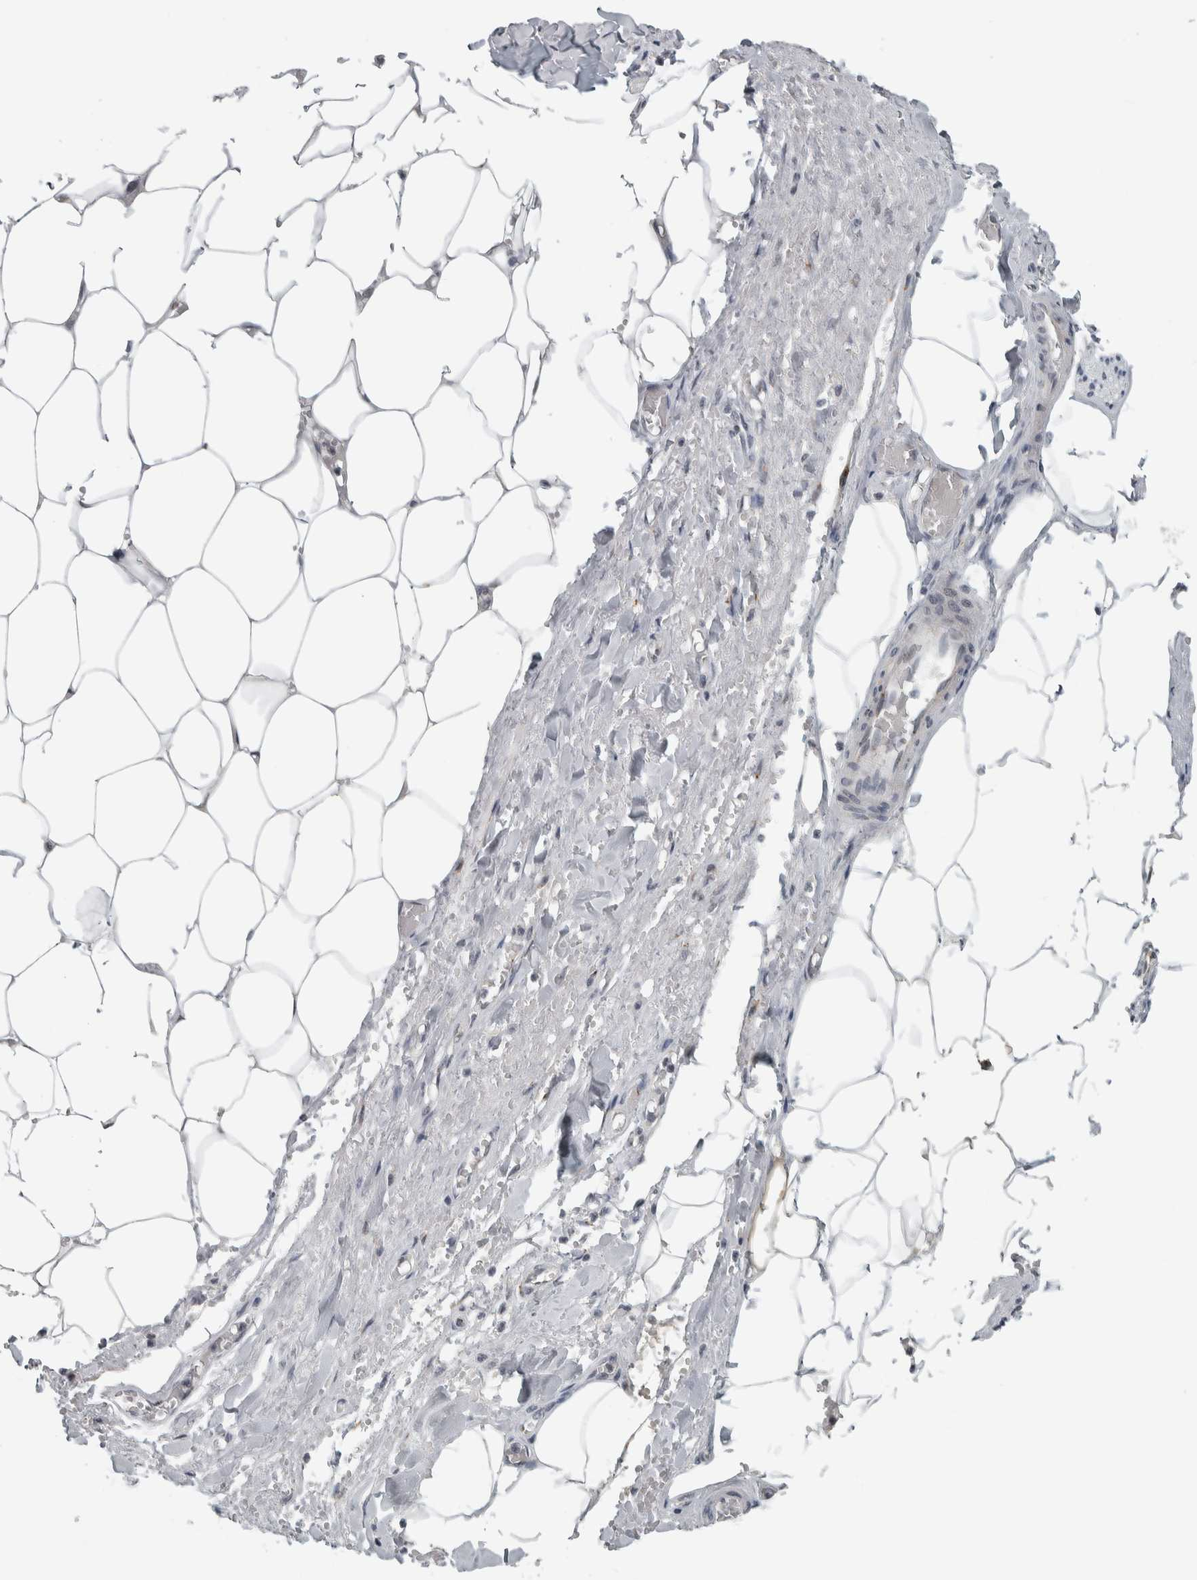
{"staining": {"intensity": "negative", "quantity": "none", "location": "none"}, "tissue": "adipose tissue", "cell_type": "Adipocytes", "image_type": "normal", "snomed": [{"axis": "morphology", "description": "Normal tissue, NOS"}, {"axis": "topography", "description": "Soft tissue"}, {"axis": "topography", "description": "Vascular tissue"}], "caption": "High power microscopy histopathology image of an immunohistochemistry micrograph of normal adipose tissue, revealing no significant positivity in adipocytes. (Immunohistochemistry, brightfield microscopy, high magnification).", "gene": "ZMYND8", "patient": {"sex": "female", "age": 35}}